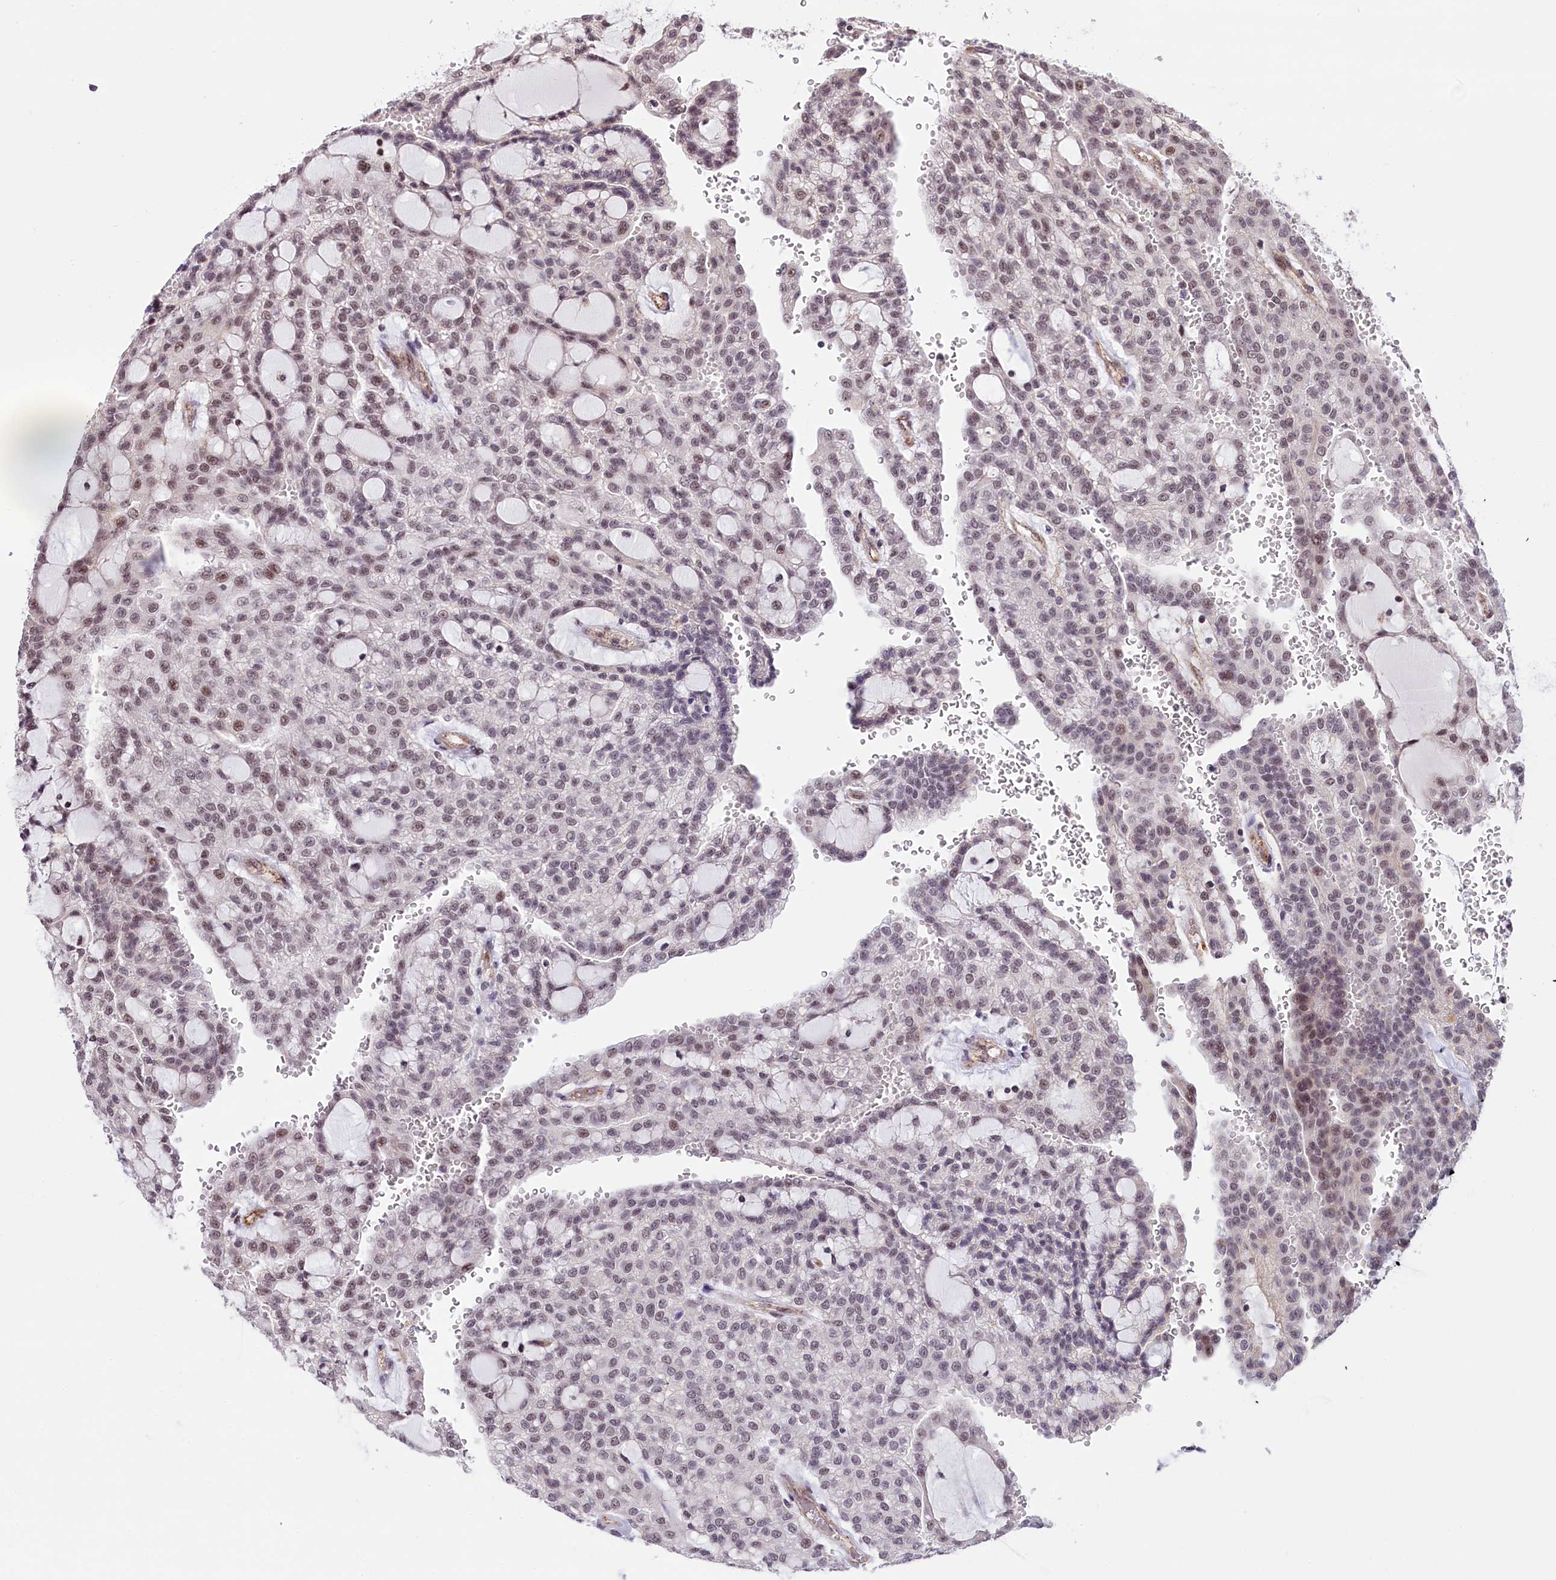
{"staining": {"intensity": "weak", "quantity": "<25%", "location": "nuclear"}, "tissue": "renal cancer", "cell_type": "Tumor cells", "image_type": "cancer", "snomed": [{"axis": "morphology", "description": "Adenocarcinoma, NOS"}, {"axis": "topography", "description": "Kidney"}], "caption": "An immunohistochemistry image of renal adenocarcinoma is shown. There is no staining in tumor cells of renal adenocarcinoma.", "gene": "MRPL54", "patient": {"sex": "male", "age": 63}}